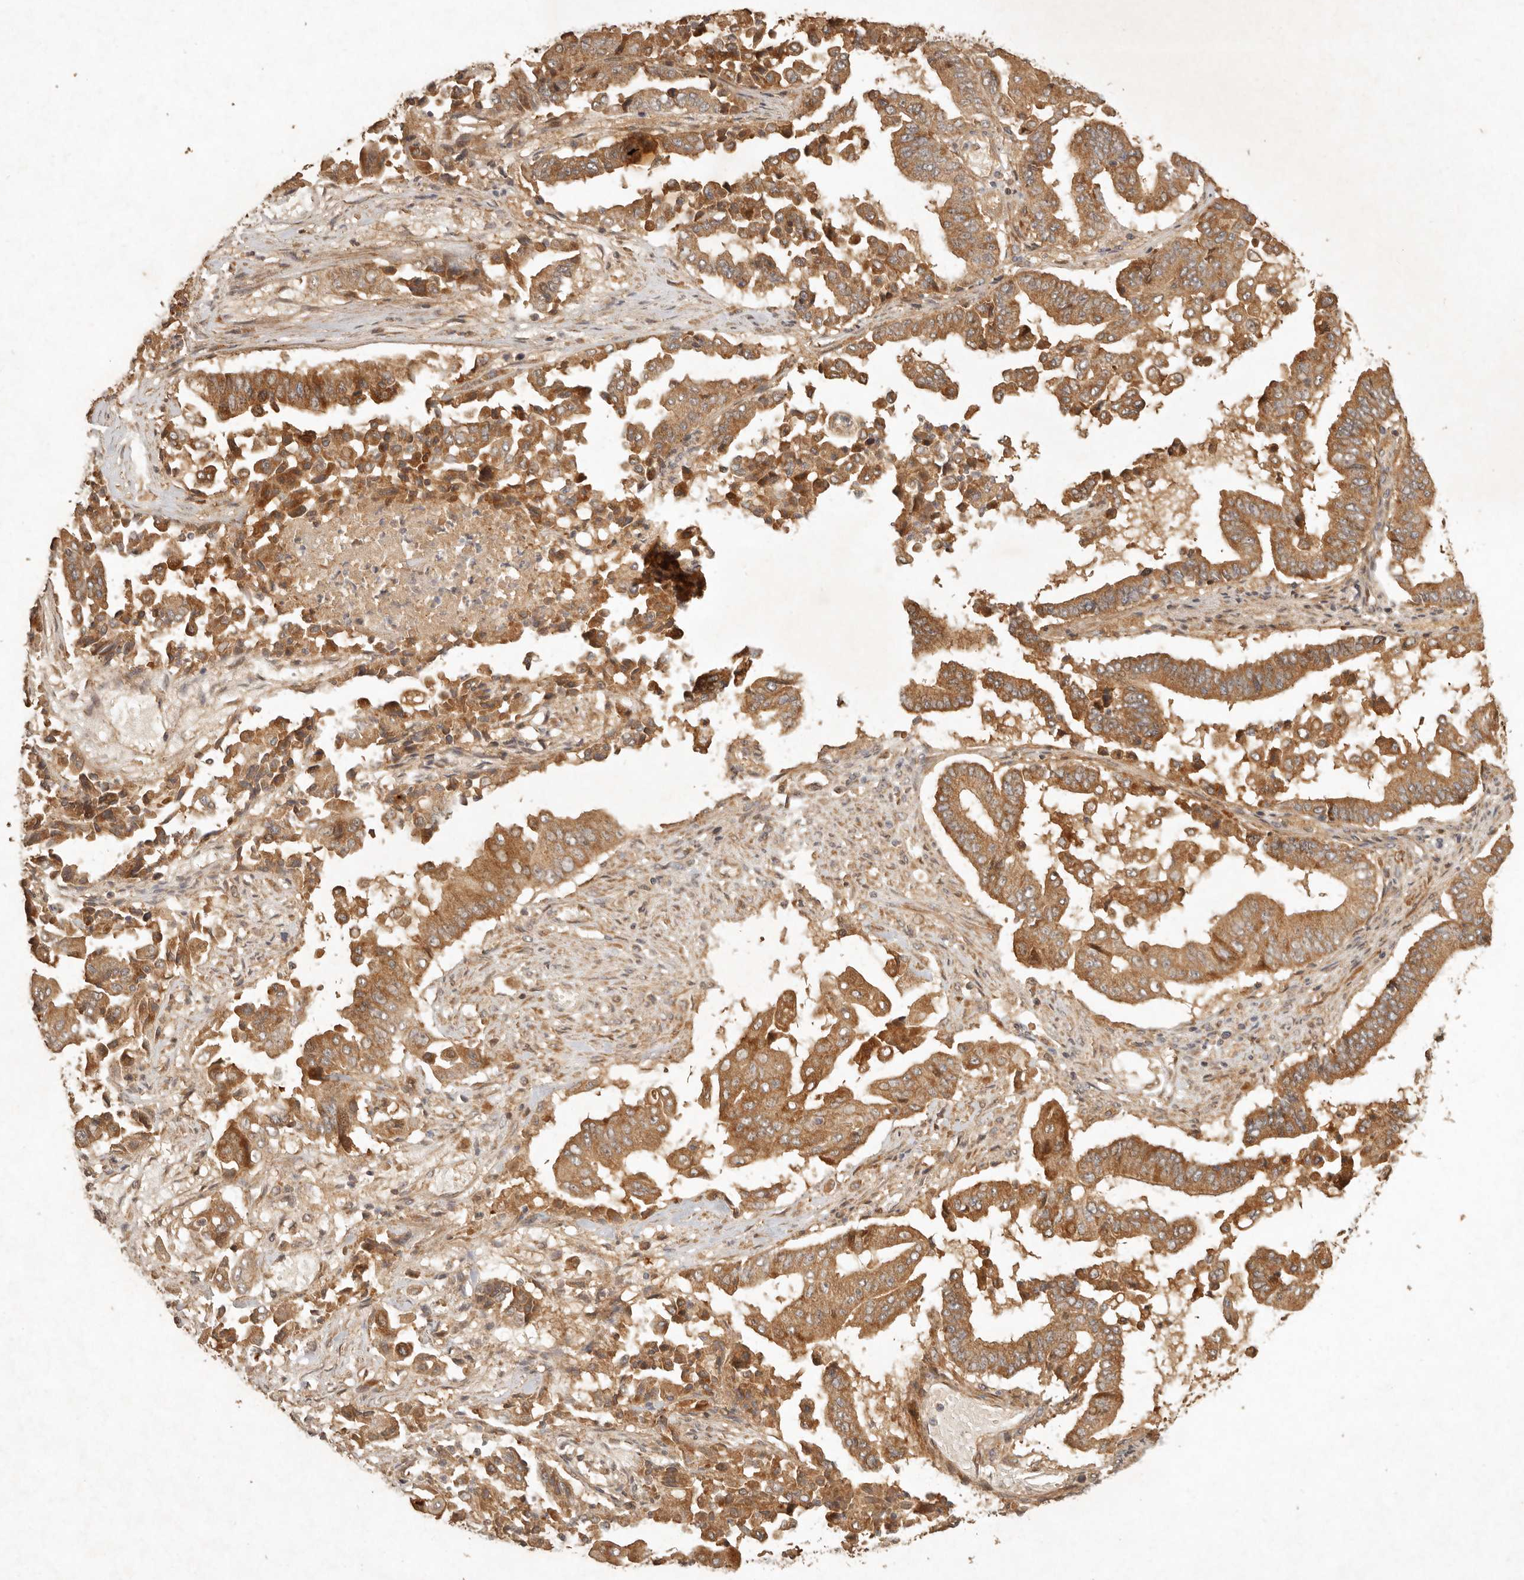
{"staining": {"intensity": "moderate", "quantity": ">75%", "location": "cytoplasmic/membranous"}, "tissue": "pancreatic cancer", "cell_type": "Tumor cells", "image_type": "cancer", "snomed": [{"axis": "morphology", "description": "Adenocarcinoma, NOS"}, {"axis": "topography", "description": "Pancreas"}], "caption": "A micrograph of human pancreatic cancer stained for a protein displays moderate cytoplasmic/membranous brown staining in tumor cells. The protein of interest is stained brown, and the nuclei are stained in blue (DAB (3,3'-diaminobenzidine) IHC with brightfield microscopy, high magnification).", "gene": "CLEC4C", "patient": {"sex": "female", "age": 77}}